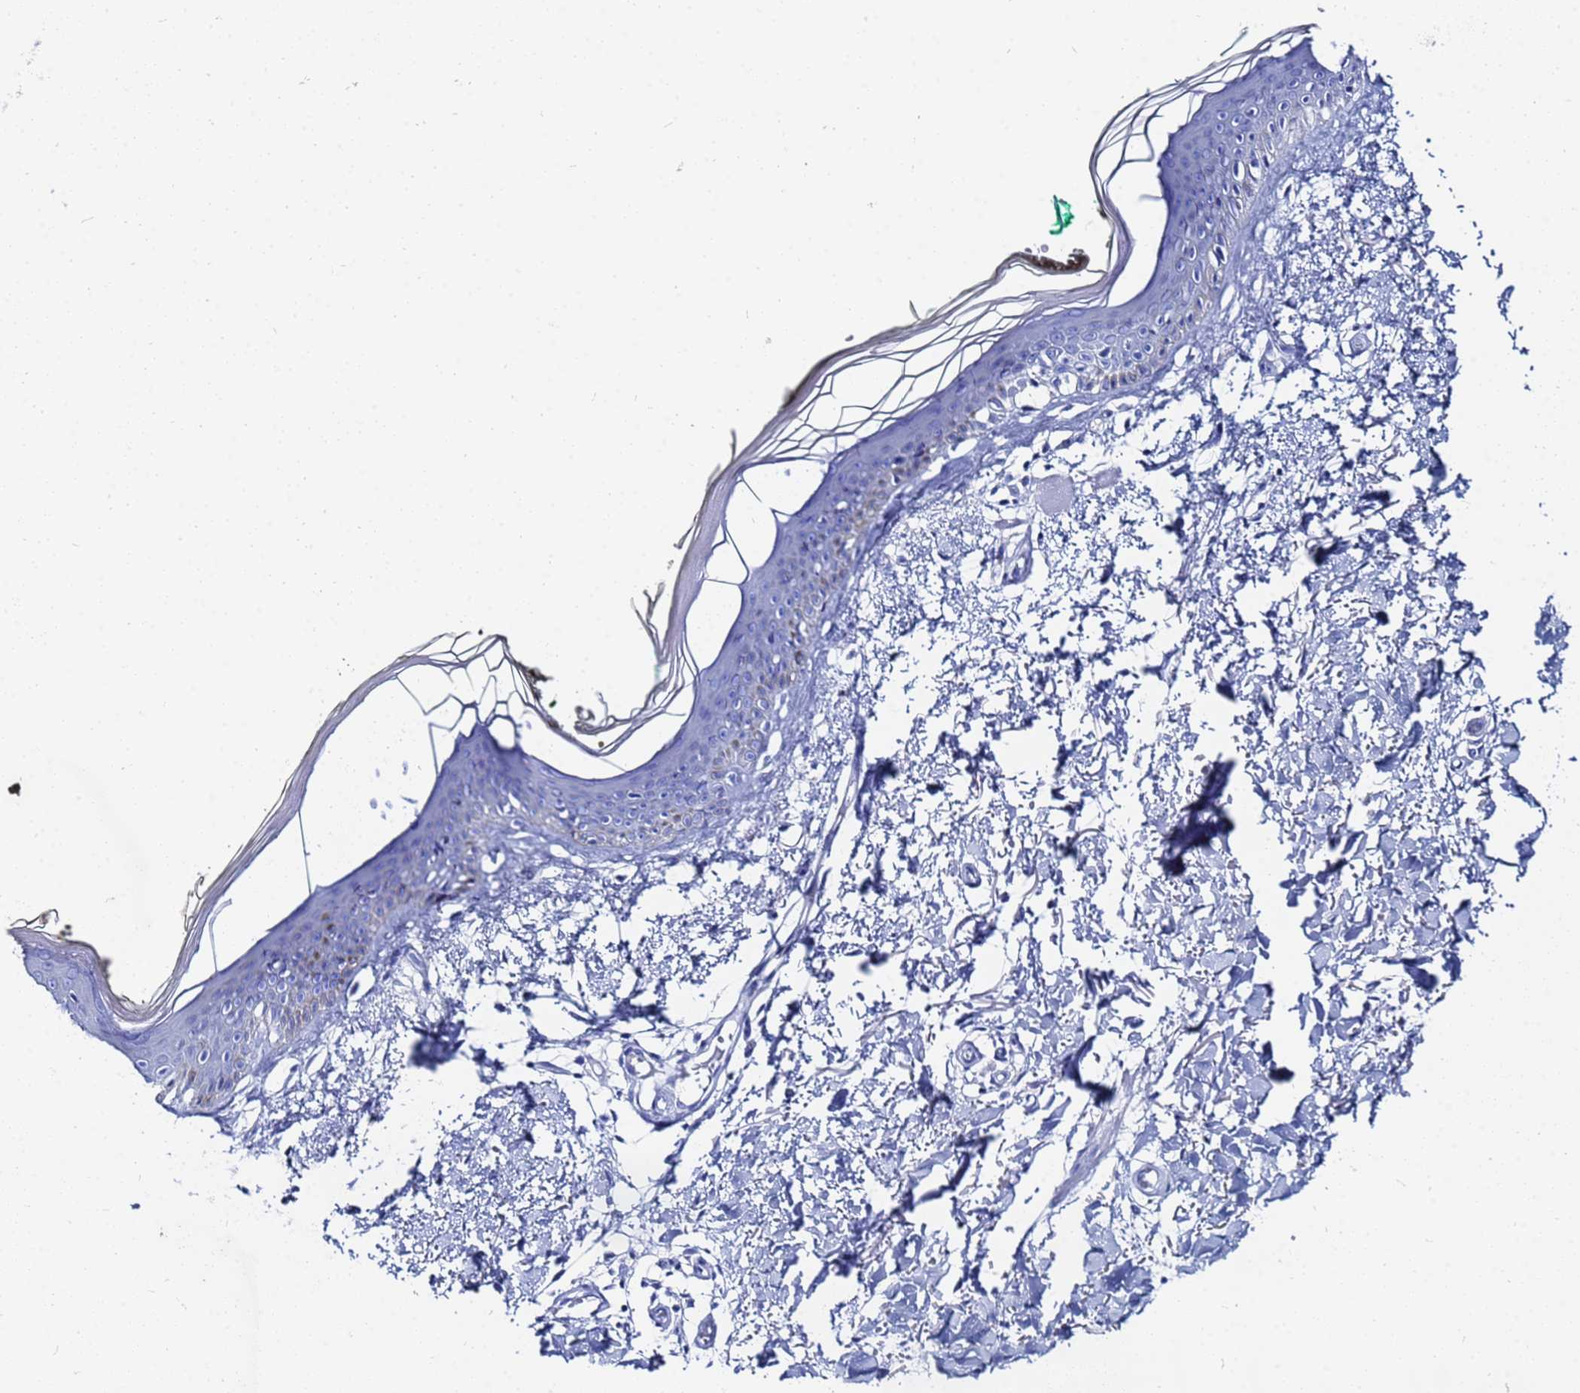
{"staining": {"intensity": "negative", "quantity": "none", "location": "none"}, "tissue": "skin", "cell_type": "Fibroblasts", "image_type": "normal", "snomed": [{"axis": "morphology", "description": "Normal tissue, NOS"}, {"axis": "topography", "description": "Skin"}], "caption": "This is an IHC image of normal skin. There is no positivity in fibroblasts.", "gene": "GGT1", "patient": {"sex": "male", "age": 62}}